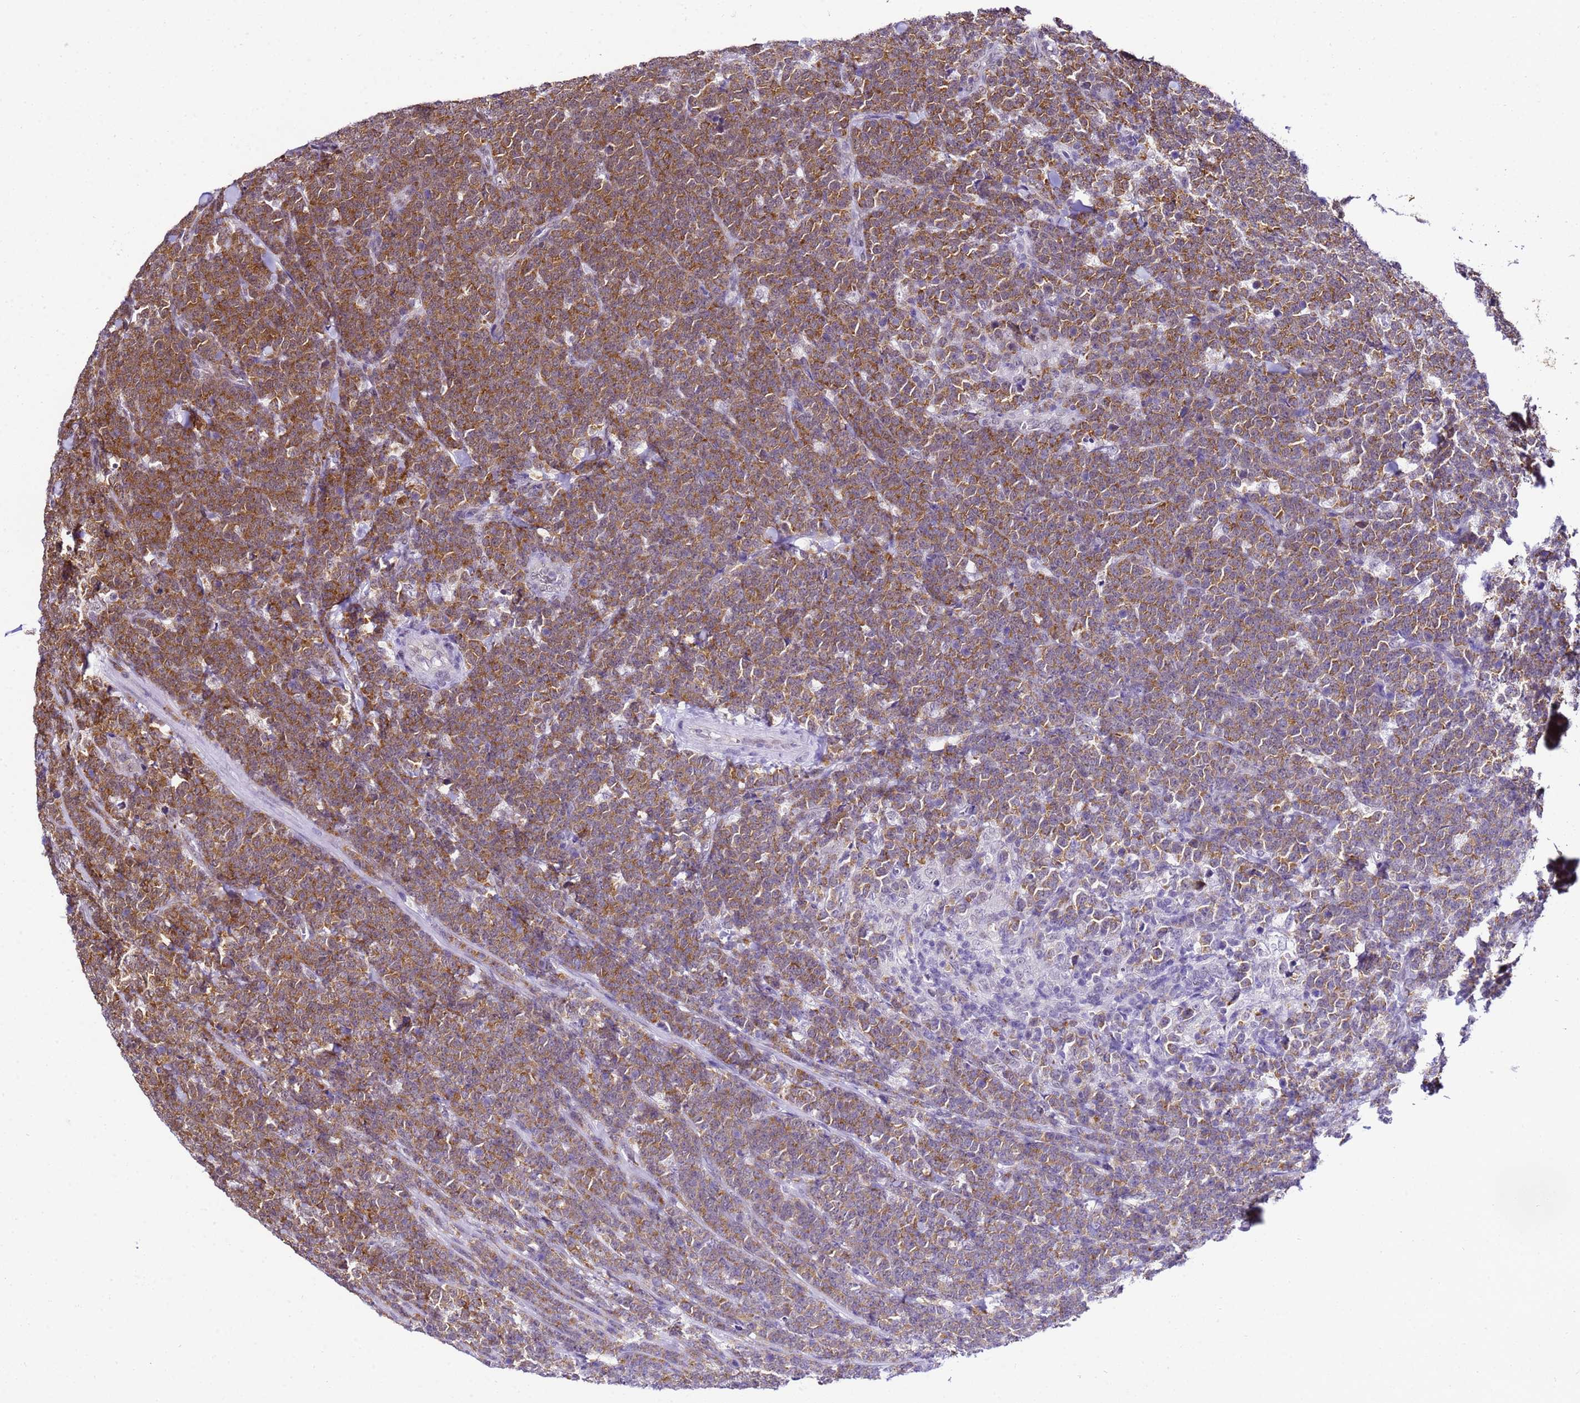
{"staining": {"intensity": "moderate", "quantity": ">75%", "location": "cytoplasmic/membranous"}, "tissue": "lymphoma", "cell_type": "Tumor cells", "image_type": "cancer", "snomed": [{"axis": "morphology", "description": "Malignant lymphoma, non-Hodgkin's type, High grade"}, {"axis": "topography", "description": "Small intestine"}], "caption": "Tumor cells reveal medium levels of moderate cytoplasmic/membranous staining in approximately >75% of cells in lymphoma.", "gene": "SMN1", "patient": {"sex": "male", "age": 8}}